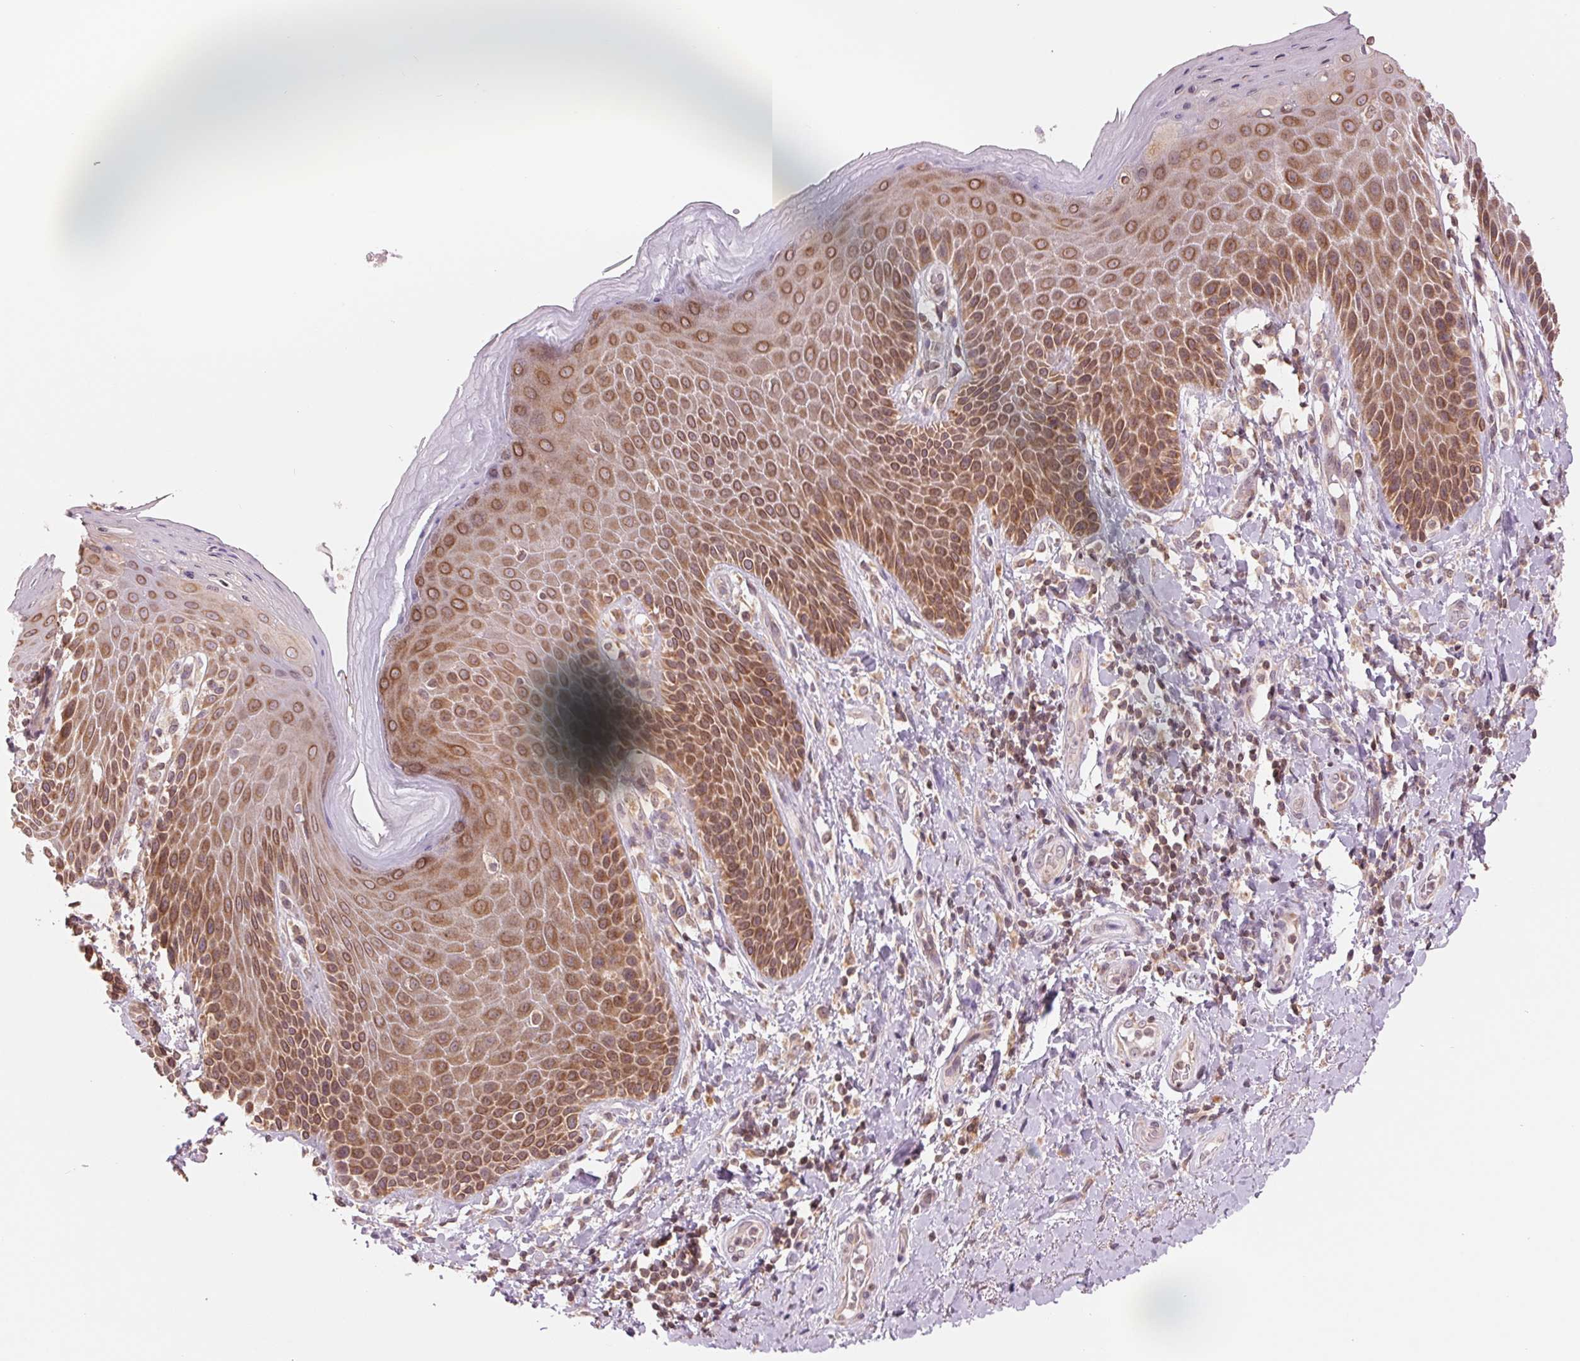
{"staining": {"intensity": "moderate", "quantity": ">75%", "location": "cytoplasmic/membranous"}, "tissue": "skin", "cell_type": "Epidermal cells", "image_type": "normal", "snomed": [{"axis": "morphology", "description": "Normal tissue, NOS"}, {"axis": "topography", "description": "Anal"}, {"axis": "topography", "description": "Peripheral nerve tissue"}], "caption": "DAB (3,3'-diaminobenzidine) immunohistochemical staining of unremarkable skin reveals moderate cytoplasmic/membranous protein expression in about >75% of epidermal cells.", "gene": "TECR", "patient": {"sex": "male", "age": 51}}